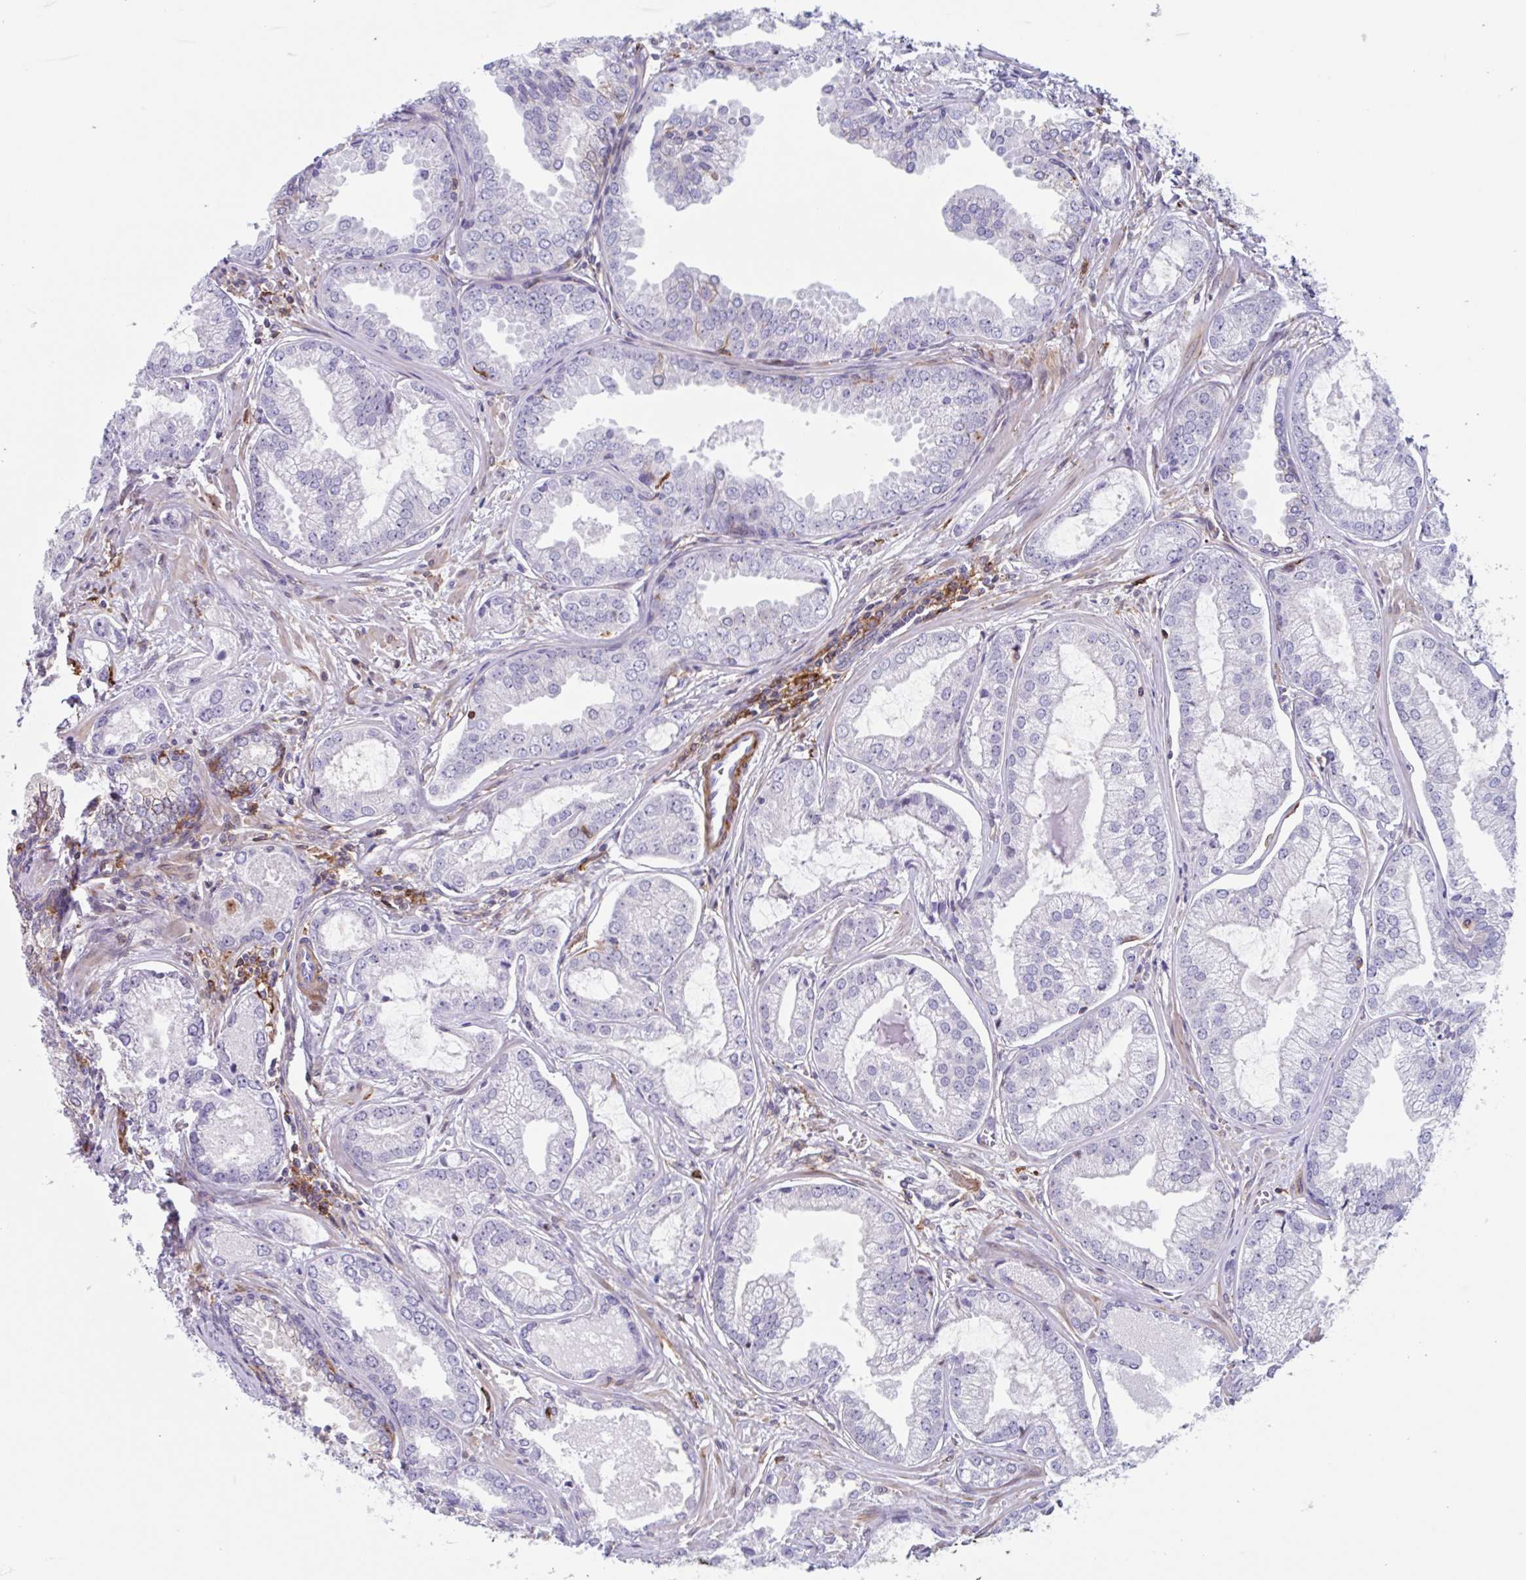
{"staining": {"intensity": "negative", "quantity": "none", "location": "none"}, "tissue": "prostate cancer", "cell_type": "Tumor cells", "image_type": "cancer", "snomed": [{"axis": "morphology", "description": "Adenocarcinoma, Medium grade"}, {"axis": "topography", "description": "Prostate"}], "caption": "A micrograph of prostate cancer stained for a protein exhibits no brown staining in tumor cells.", "gene": "EFHD1", "patient": {"sex": "male", "age": 57}}